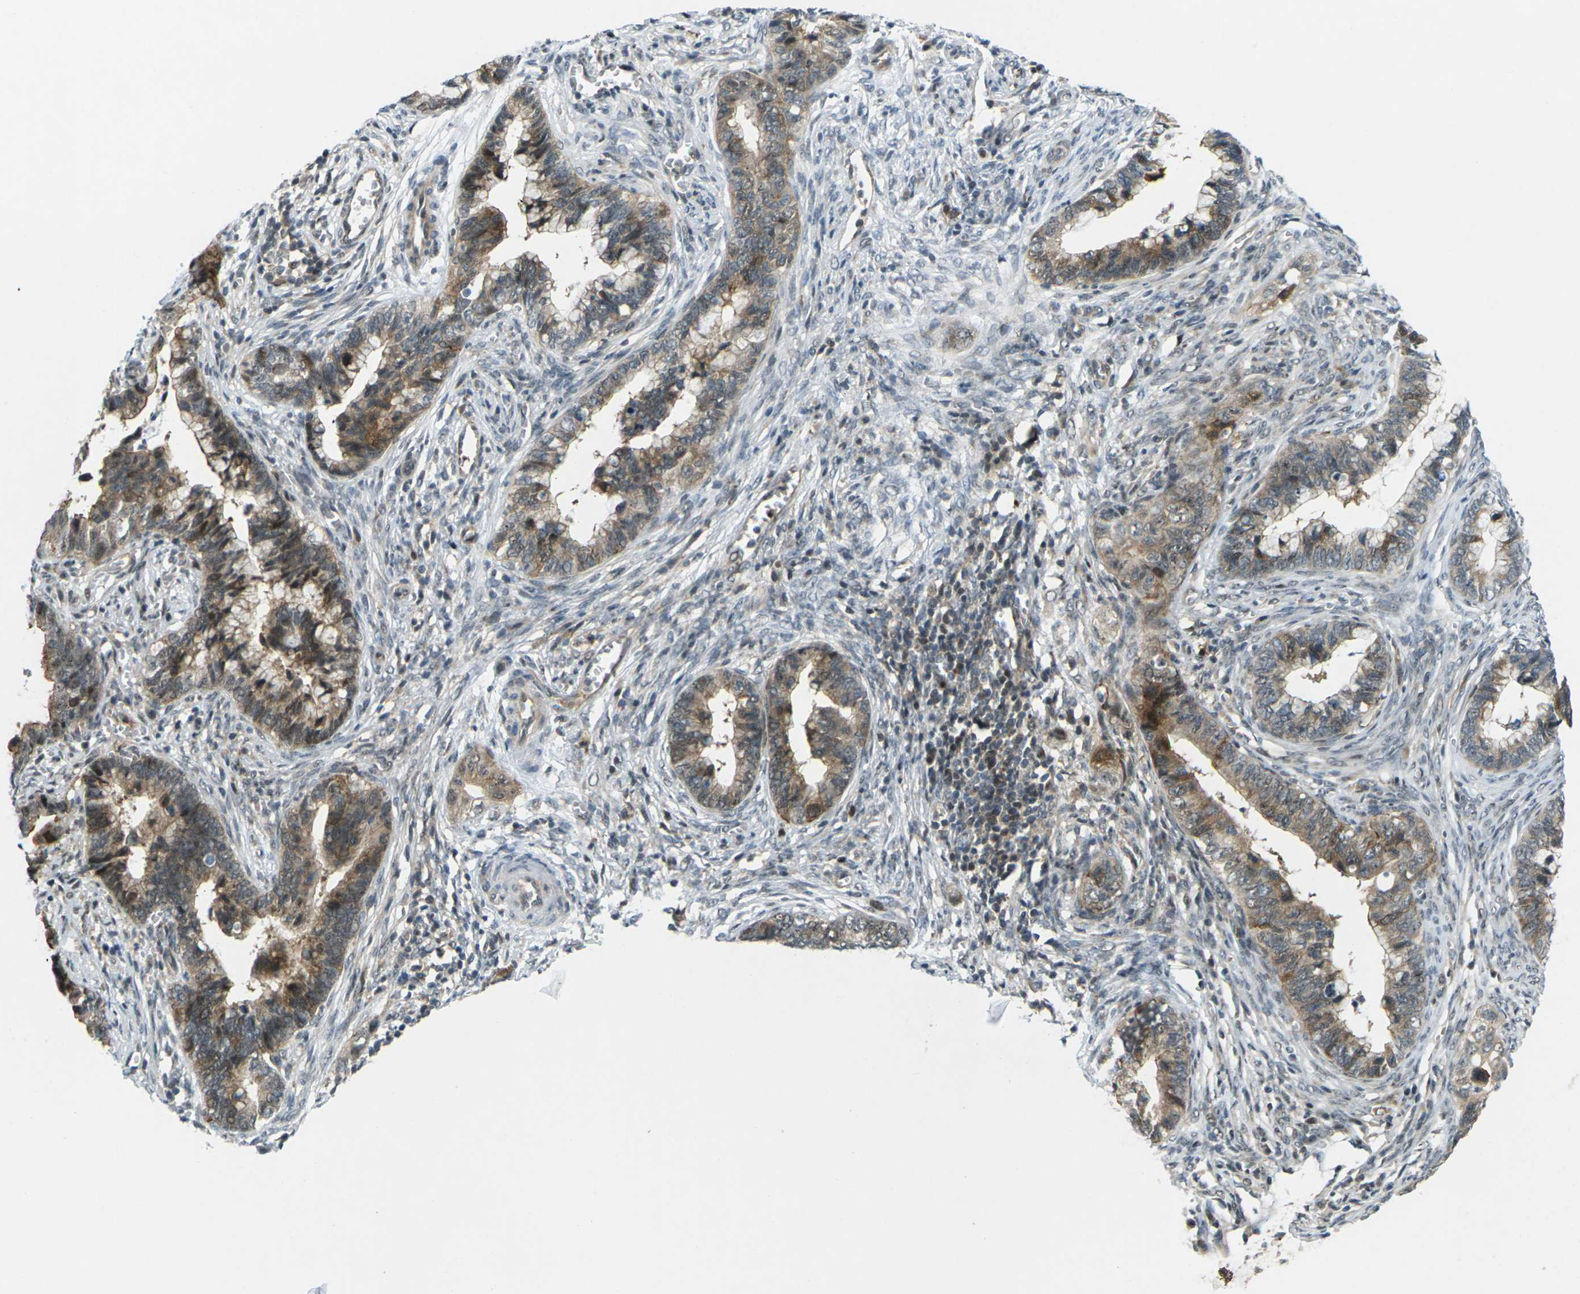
{"staining": {"intensity": "moderate", "quantity": "25%-75%", "location": "cytoplasmic/membranous,nuclear"}, "tissue": "cervical cancer", "cell_type": "Tumor cells", "image_type": "cancer", "snomed": [{"axis": "morphology", "description": "Adenocarcinoma, NOS"}, {"axis": "topography", "description": "Cervix"}], "caption": "High-magnification brightfield microscopy of cervical cancer stained with DAB (3,3'-diaminobenzidine) (brown) and counterstained with hematoxylin (blue). tumor cells exhibit moderate cytoplasmic/membranous and nuclear staining is seen in about25%-75% of cells. Using DAB (brown) and hematoxylin (blue) stains, captured at high magnification using brightfield microscopy.", "gene": "UBE2S", "patient": {"sex": "female", "age": 44}}